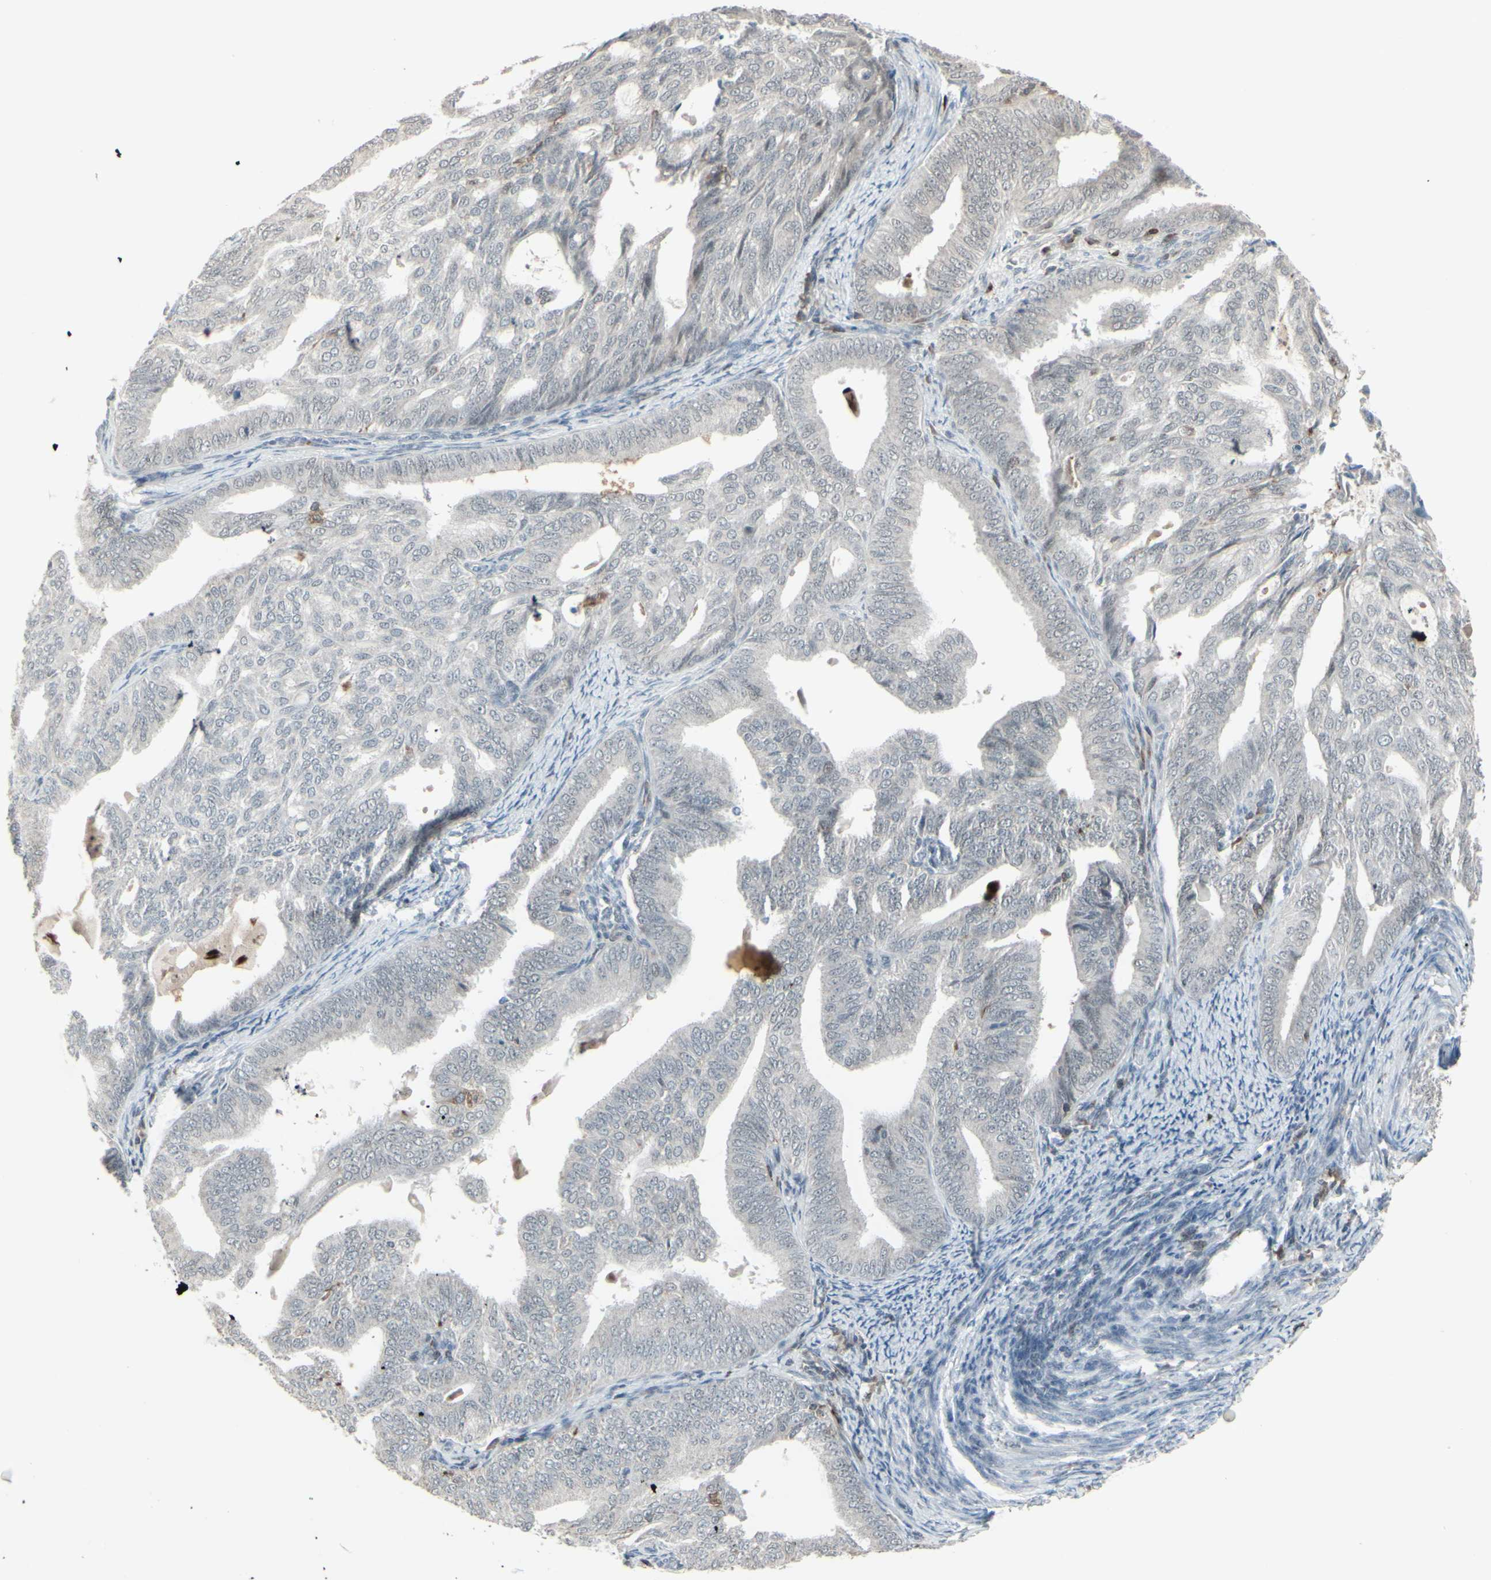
{"staining": {"intensity": "negative", "quantity": "none", "location": "none"}, "tissue": "endometrial cancer", "cell_type": "Tumor cells", "image_type": "cancer", "snomed": [{"axis": "morphology", "description": "Adenocarcinoma, NOS"}, {"axis": "topography", "description": "Endometrium"}], "caption": "An image of endometrial cancer (adenocarcinoma) stained for a protein shows no brown staining in tumor cells. Brightfield microscopy of immunohistochemistry stained with DAB (brown) and hematoxylin (blue), captured at high magnification.", "gene": "SAMSN1", "patient": {"sex": "female", "age": 58}}